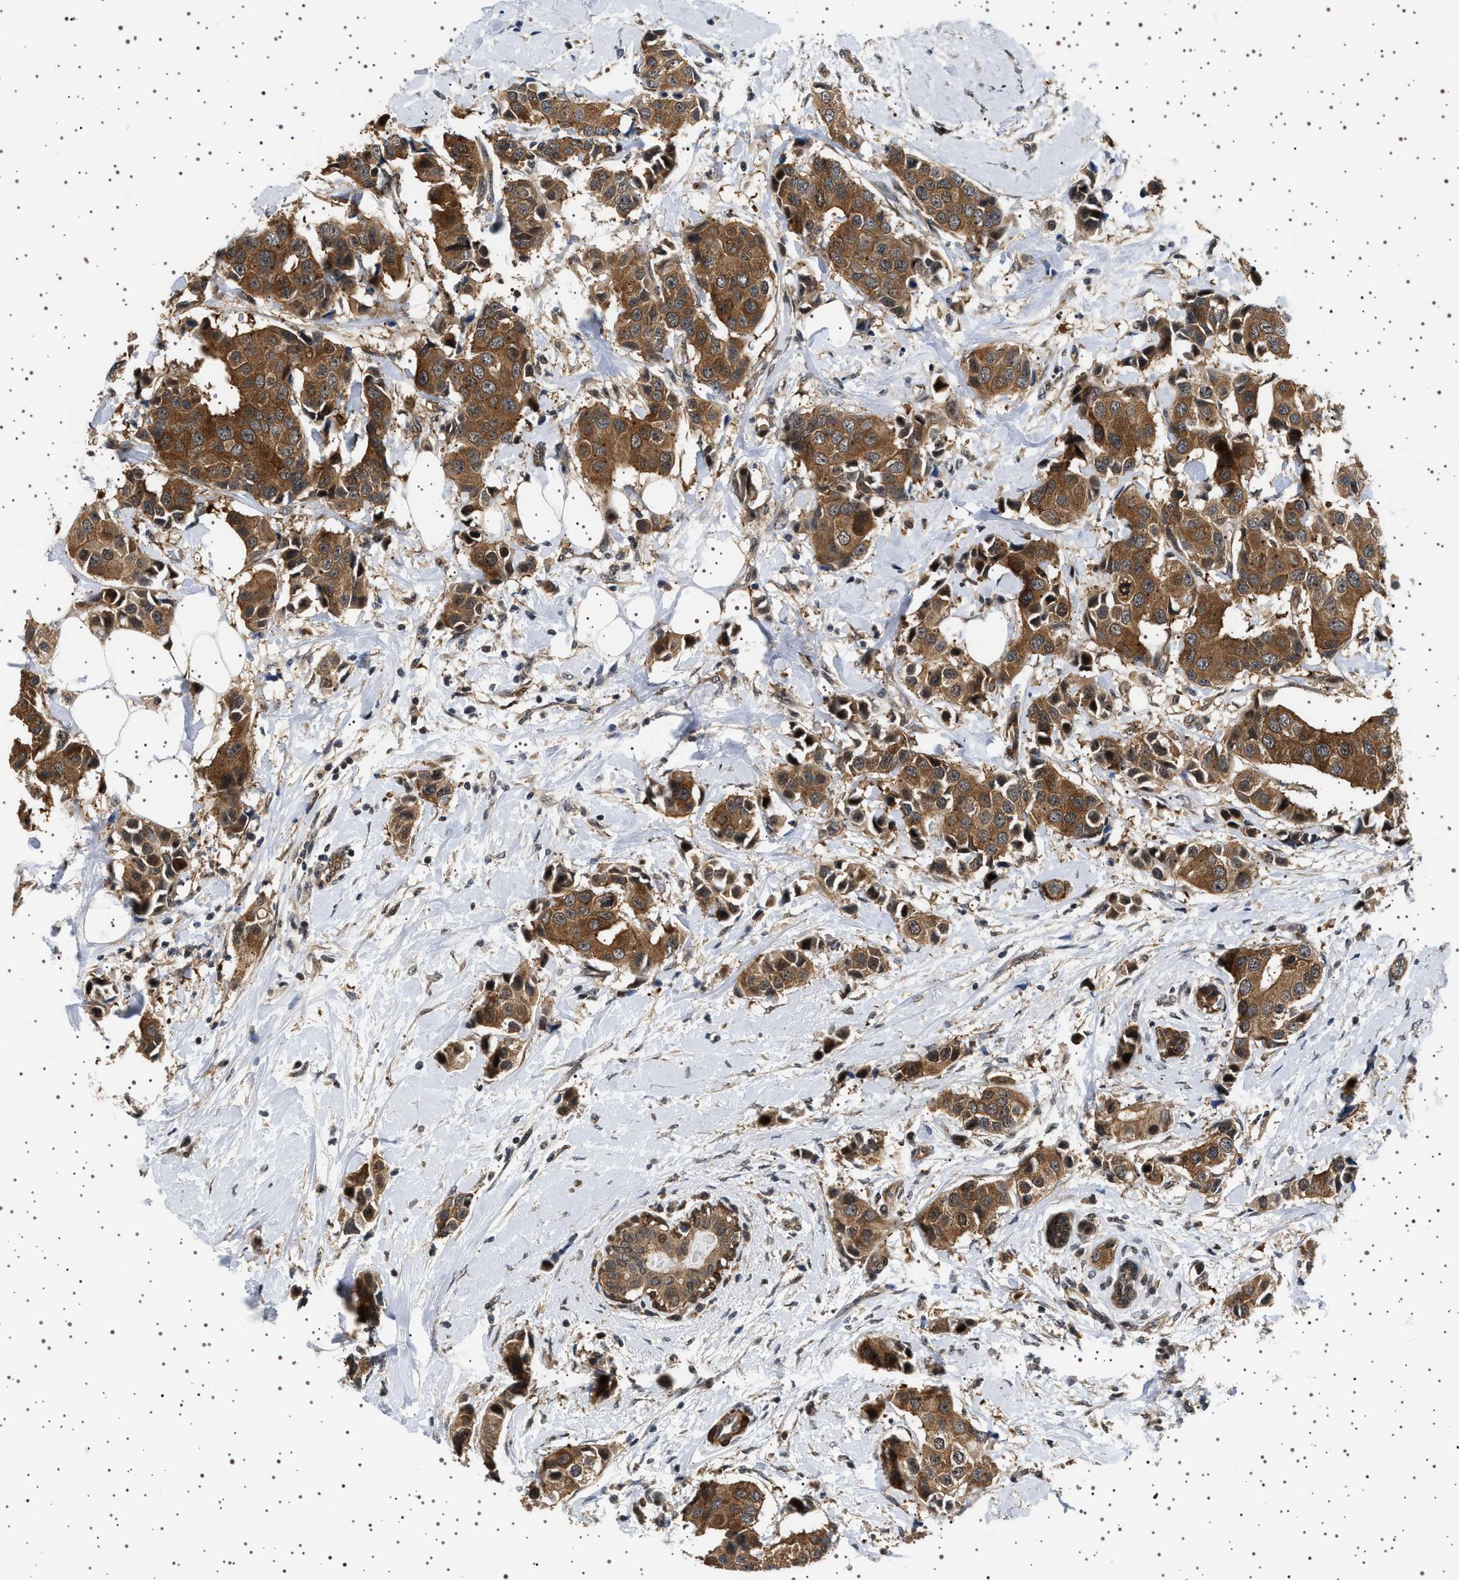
{"staining": {"intensity": "moderate", "quantity": ">75%", "location": "cytoplasmic/membranous"}, "tissue": "breast cancer", "cell_type": "Tumor cells", "image_type": "cancer", "snomed": [{"axis": "morphology", "description": "Normal tissue, NOS"}, {"axis": "morphology", "description": "Duct carcinoma"}, {"axis": "topography", "description": "Breast"}], "caption": "Immunohistochemistry (IHC) micrograph of neoplastic tissue: human invasive ductal carcinoma (breast) stained using immunohistochemistry (IHC) displays medium levels of moderate protein expression localized specifically in the cytoplasmic/membranous of tumor cells, appearing as a cytoplasmic/membranous brown color.", "gene": "BAG3", "patient": {"sex": "female", "age": 39}}